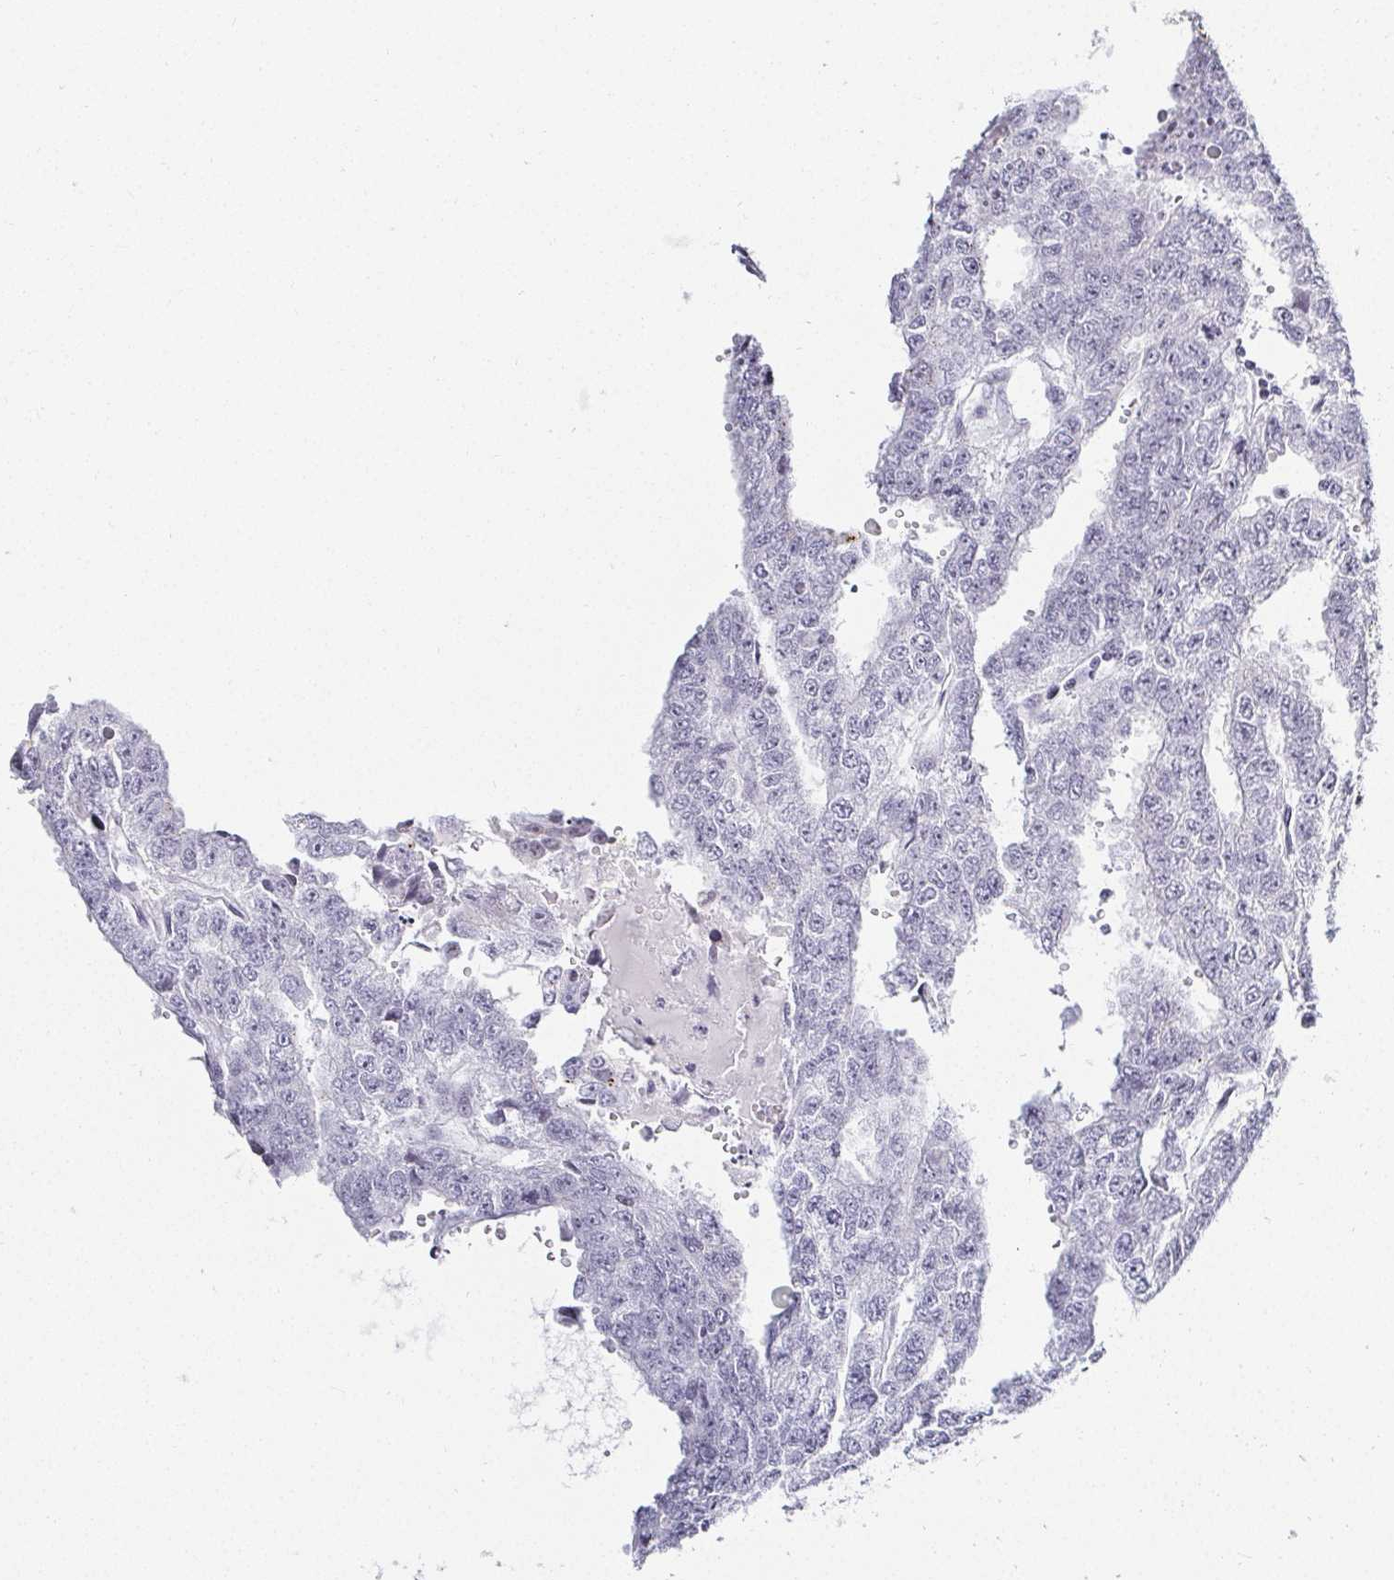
{"staining": {"intensity": "negative", "quantity": "none", "location": "none"}, "tissue": "testis cancer", "cell_type": "Tumor cells", "image_type": "cancer", "snomed": [{"axis": "morphology", "description": "Carcinoma, Embryonal, NOS"}, {"axis": "topography", "description": "Testis"}], "caption": "Immunohistochemical staining of testis cancer (embryonal carcinoma) exhibits no significant staining in tumor cells.", "gene": "ACAN", "patient": {"sex": "male", "age": 20}}